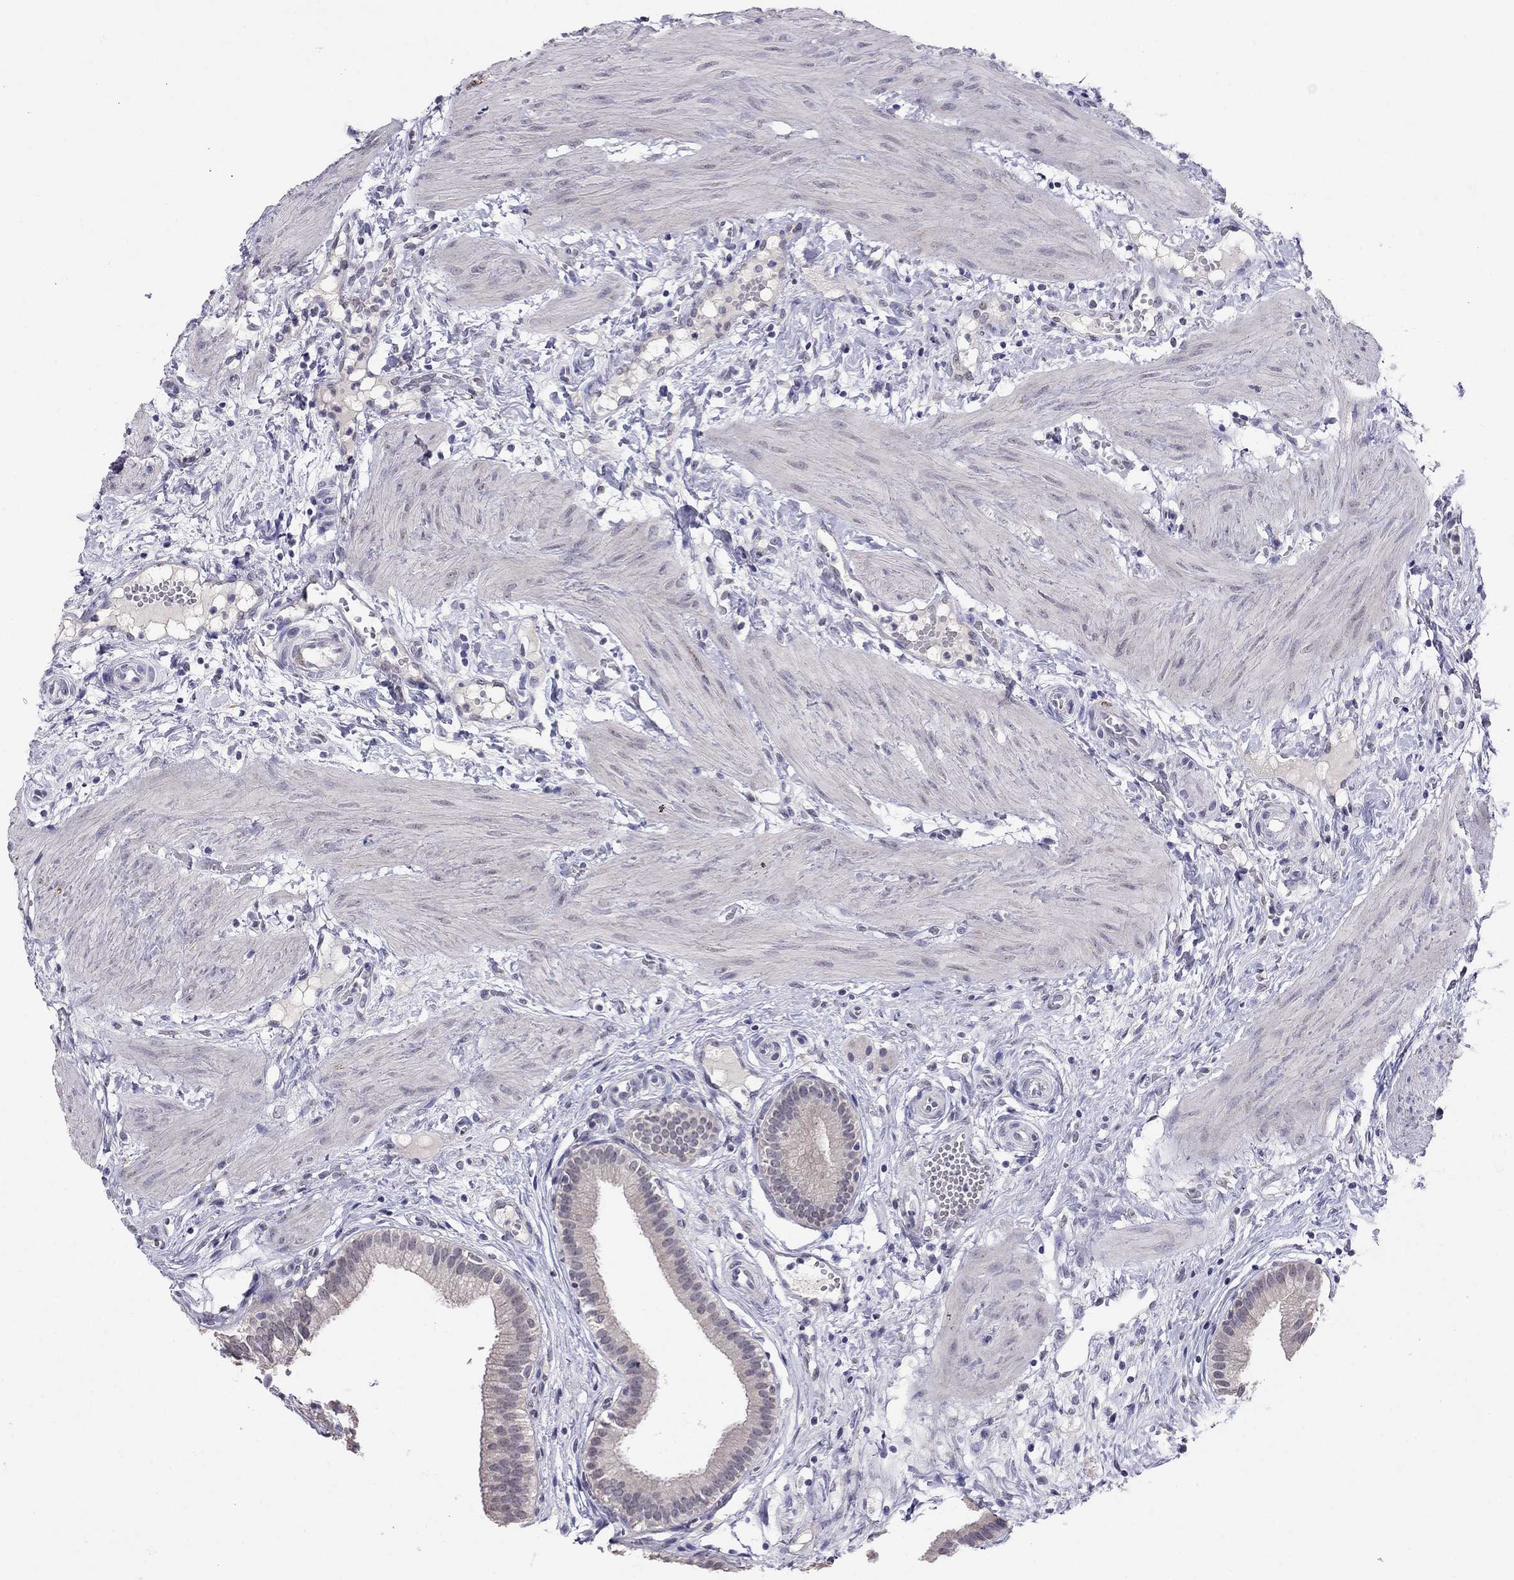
{"staining": {"intensity": "negative", "quantity": "none", "location": "none"}, "tissue": "gallbladder", "cell_type": "Glandular cells", "image_type": "normal", "snomed": [{"axis": "morphology", "description": "Normal tissue, NOS"}, {"axis": "topography", "description": "Gallbladder"}], "caption": "Glandular cells show no significant expression in benign gallbladder. (Brightfield microscopy of DAB (3,3'-diaminobenzidine) immunohistochemistry at high magnification).", "gene": "MYO3B", "patient": {"sex": "female", "age": 24}}